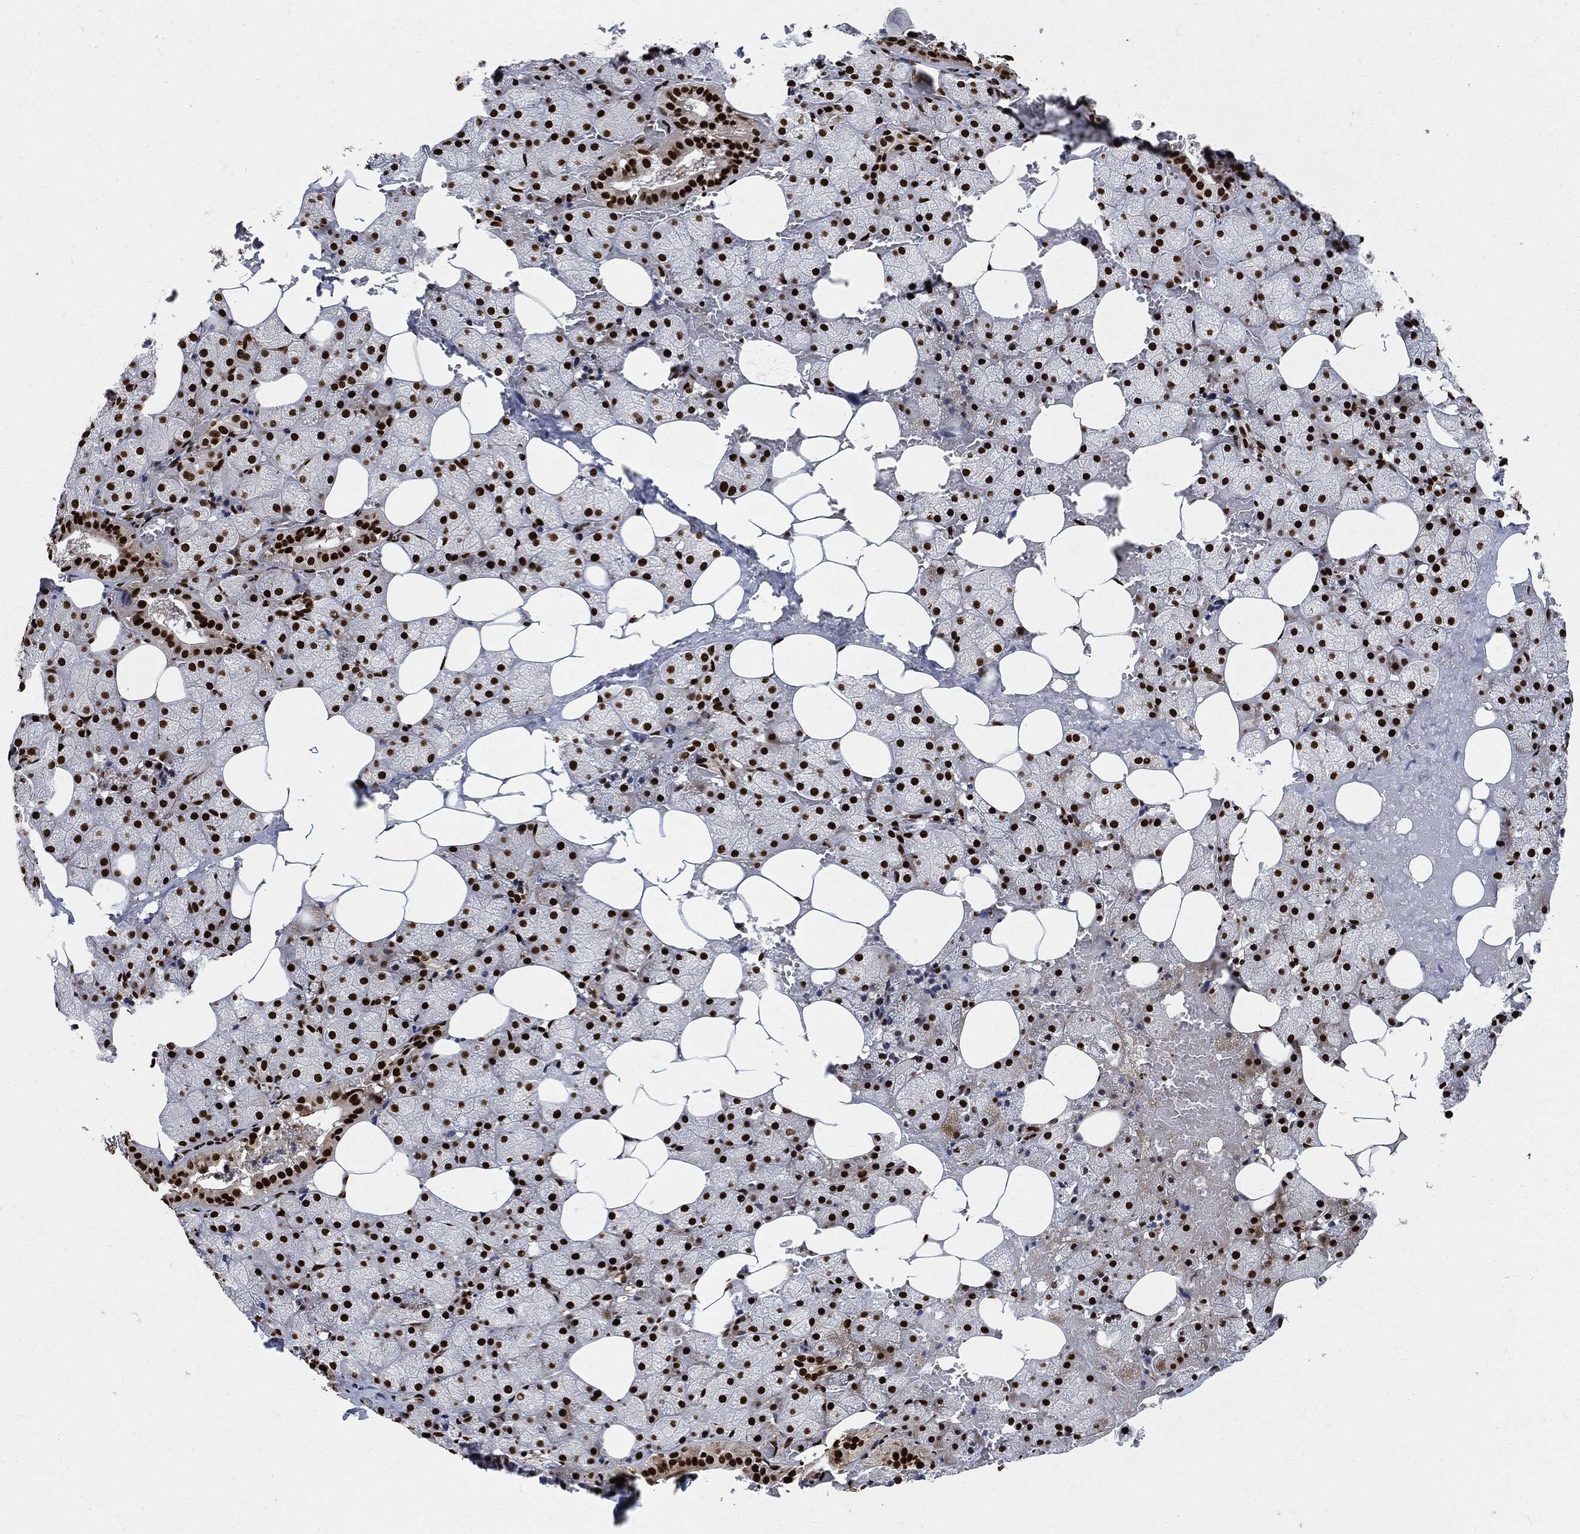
{"staining": {"intensity": "strong", "quantity": ">75%", "location": "nuclear"}, "tissue": "salivary gland", "cell_type": "Glandular cells", "image_type": "normal", "snomed": [{"axis": "morphology", "description": "Normal tissue, NOS"}, {"axis": "topography", "description": "Salivary gland"}], "caption": "Salivary gland stained with DAB (3,3'-diaminobenzidine) immunohistochemistry reveals high levels of strong nuclear positivity in about >75% of glandular cells.", "gene": "RECQL", "patient": {"sex": "male", "age": 38}}